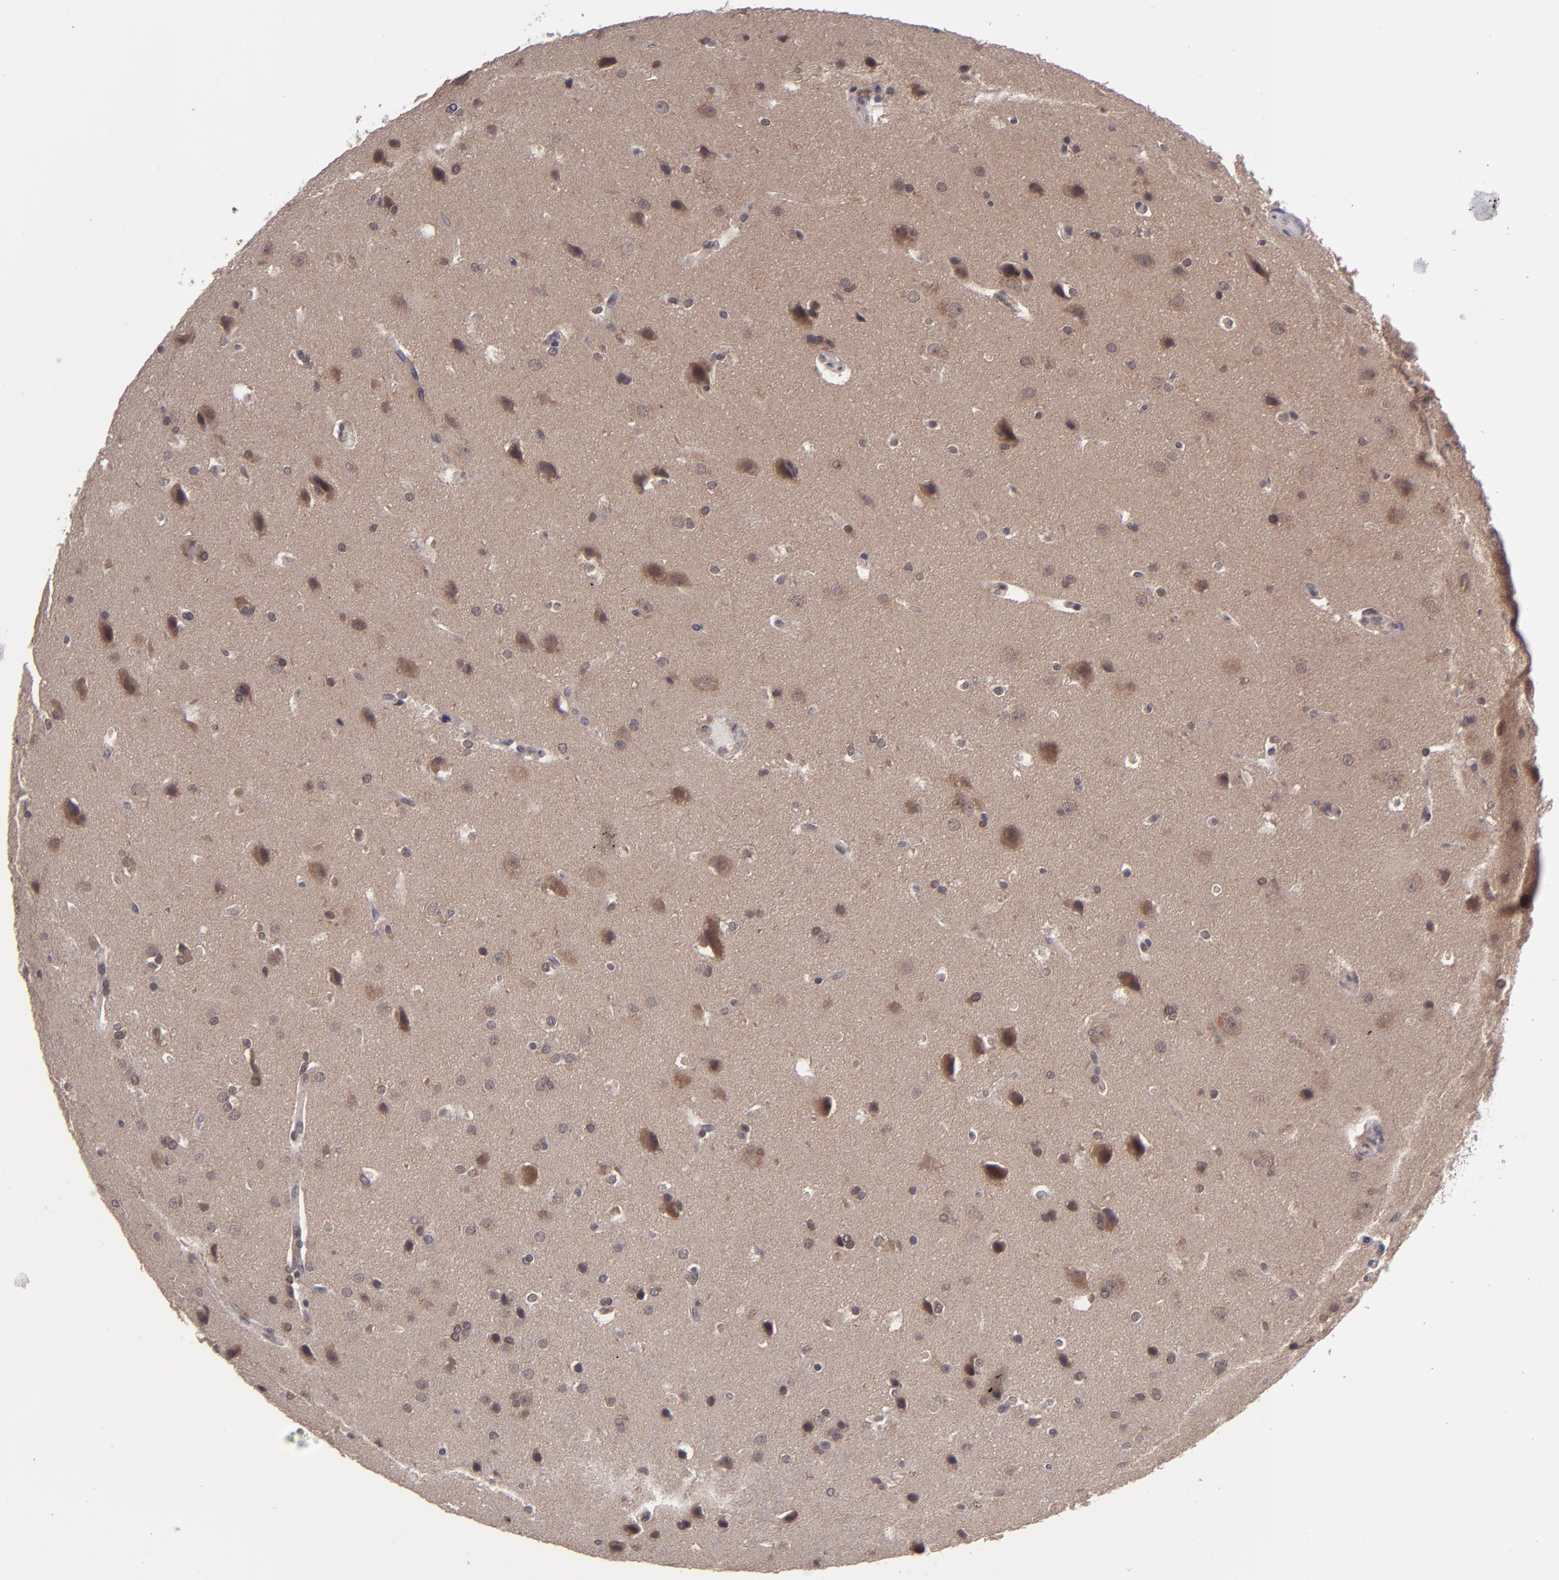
{"staining": {"intensity": "moderate", "quantity": ">75%", "location": "cytoplasmic/membranous,nuclear"}, "tissue": "glioma", "cell_type": "Tumor cells", "image_type": "cancer", "snomed": [{"axis": "morphology", "description": "Glioma, malignant, Low grade"}, {"axis": "topography", "description": "Cerebral cortex"}], "caption": "Low-grade glioma (malignant) was stained to show a protein in brown. There is medium levels of moderate cytoplasmic/membranous and nuclear positivity in approximately >75% of tumor cells.", "gene": "TYMS", "patient": {"sex": "female", "age": 47}}